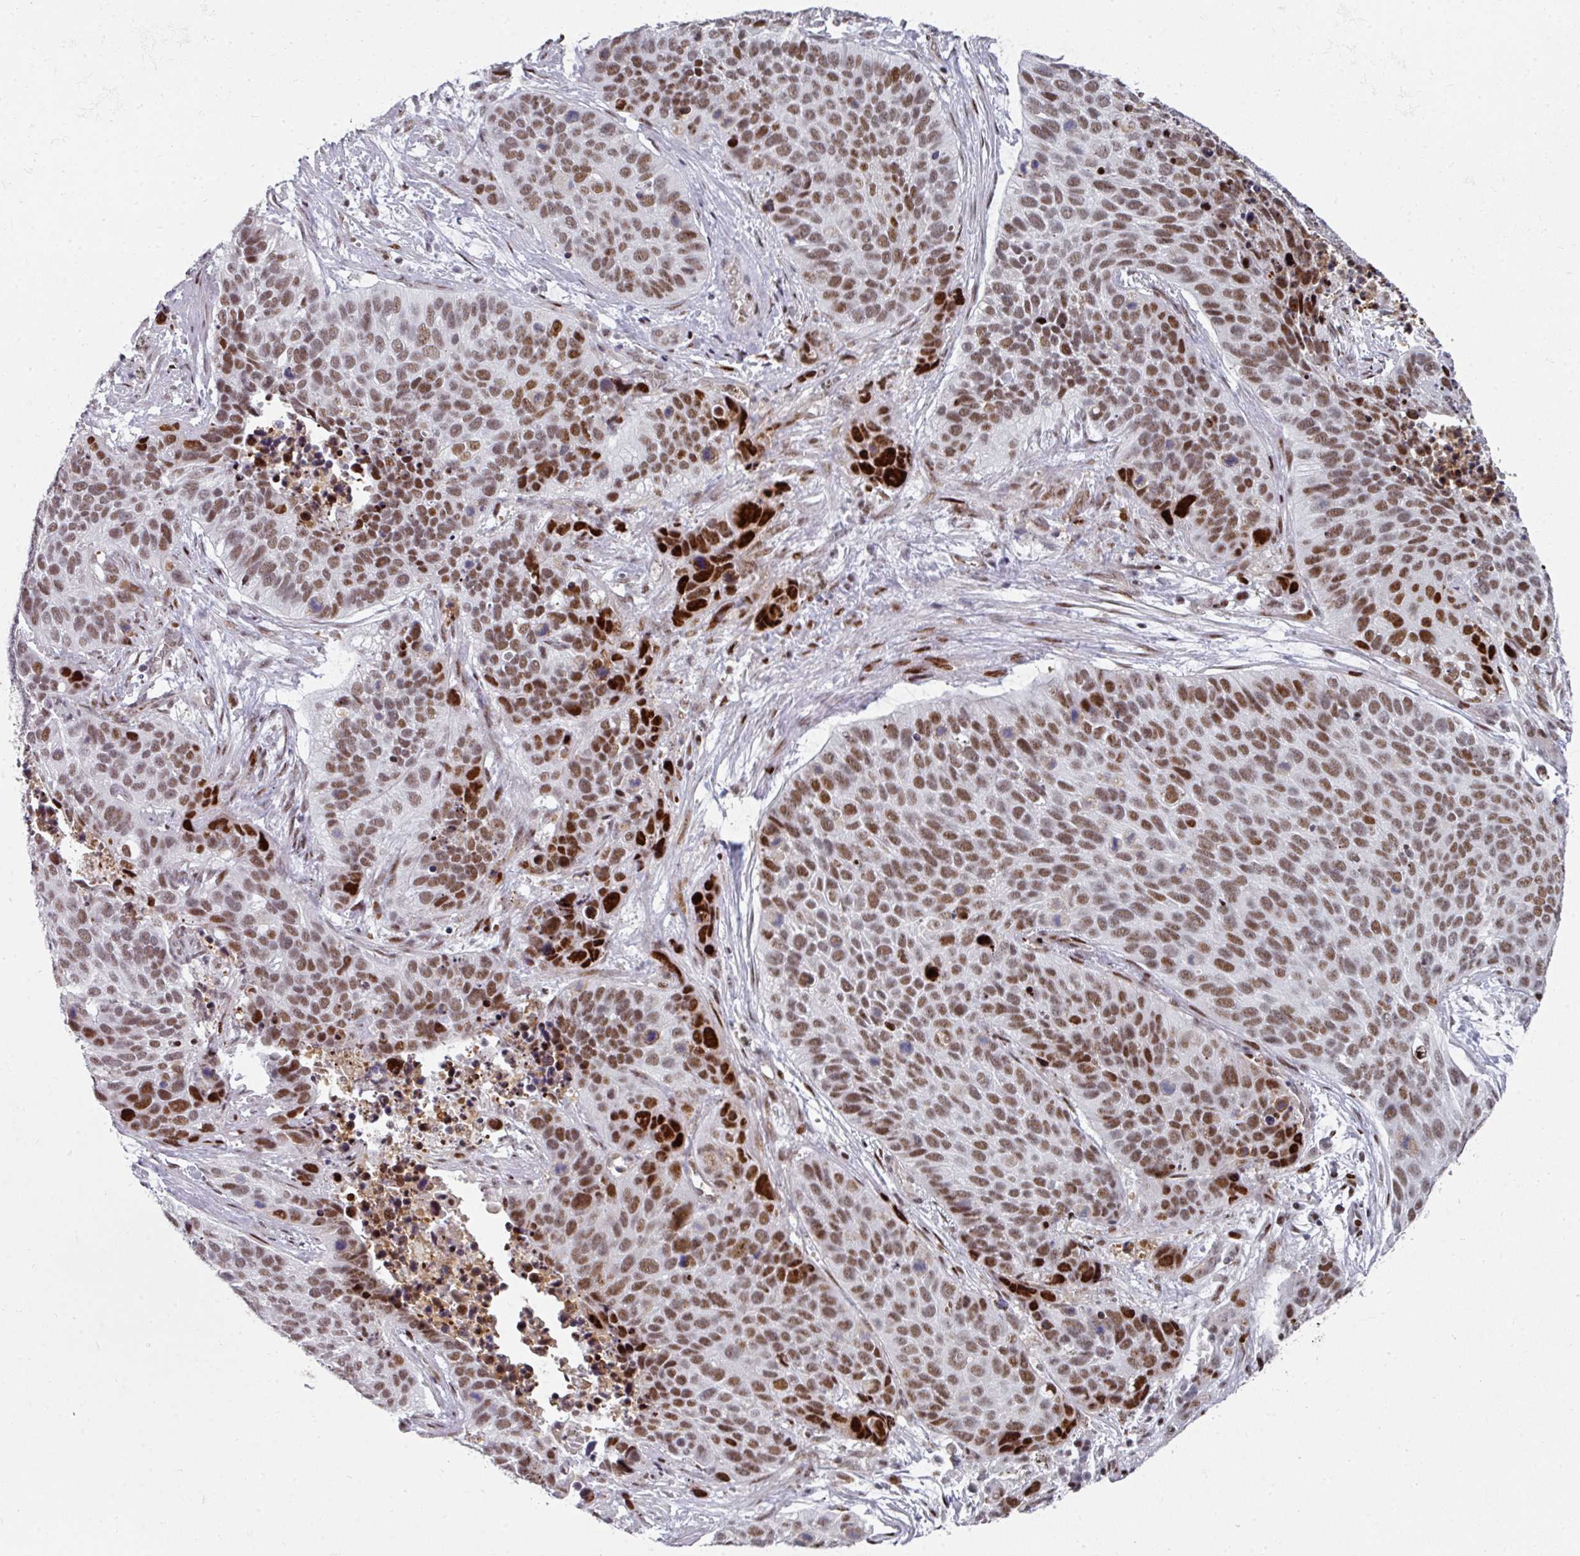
{"staining": {"intensity": "moderate", "quantity": ">75%", "location": "nuclear"}, "tissue": "lung cancer", "cell_type": "Tumor cells", "image_type": "cancer", "snomed": [{"axis": "morphology", "description": "Squamous cell carcinoma, NOS"}, {"axis": "topography", "description": "Lung"}], "caption": "The photomicrograph demonstrates immunohistochemical staining of lung squamous cell carcinoma. There is moderate nuclear expression is seen in approximately >75% of tumor cells. Immunohistochemistry (ihc) stains the protein in brown and the nuclei are stained blue.", "gene": "SF3B5", "patient": {"sex": "male", "age": 62}}